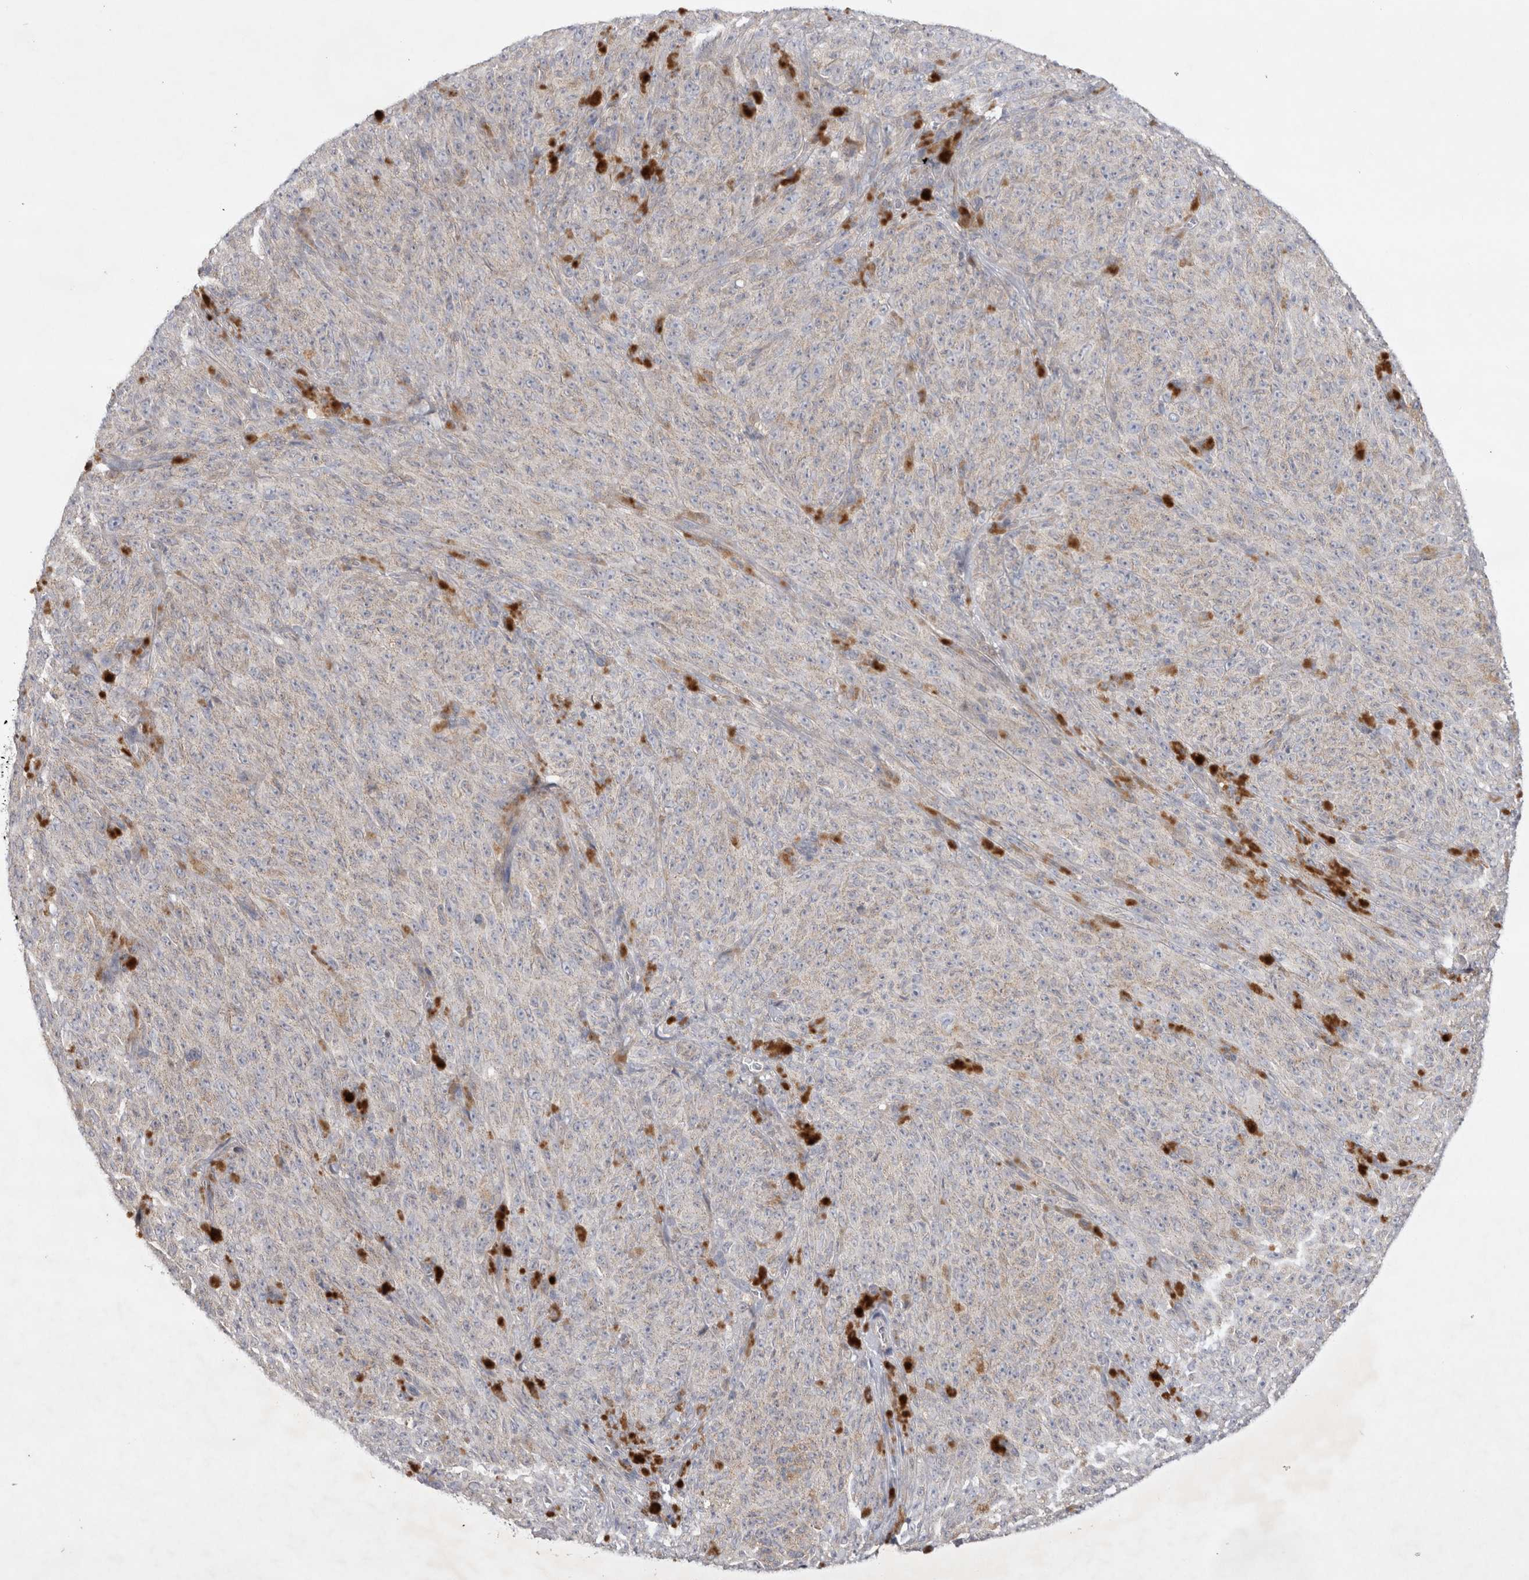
{"staining": {"intensity": "negative", "quantity": "none", "location": "none"}, "tissue": "melanoma", "cell_type": "Tumor cells", "image_type": "cancer", "snomed": [{"axis": "morphology", "description": "Malignant melanoma, NOS"}, {"axis": "topography", "description": "Skin"}], "caption": "Protein analysis of melanoma shows no significant positivity in tumor cells.", "gene": "SRD5A3", "patient": {"sex": "female", "age": 82}}